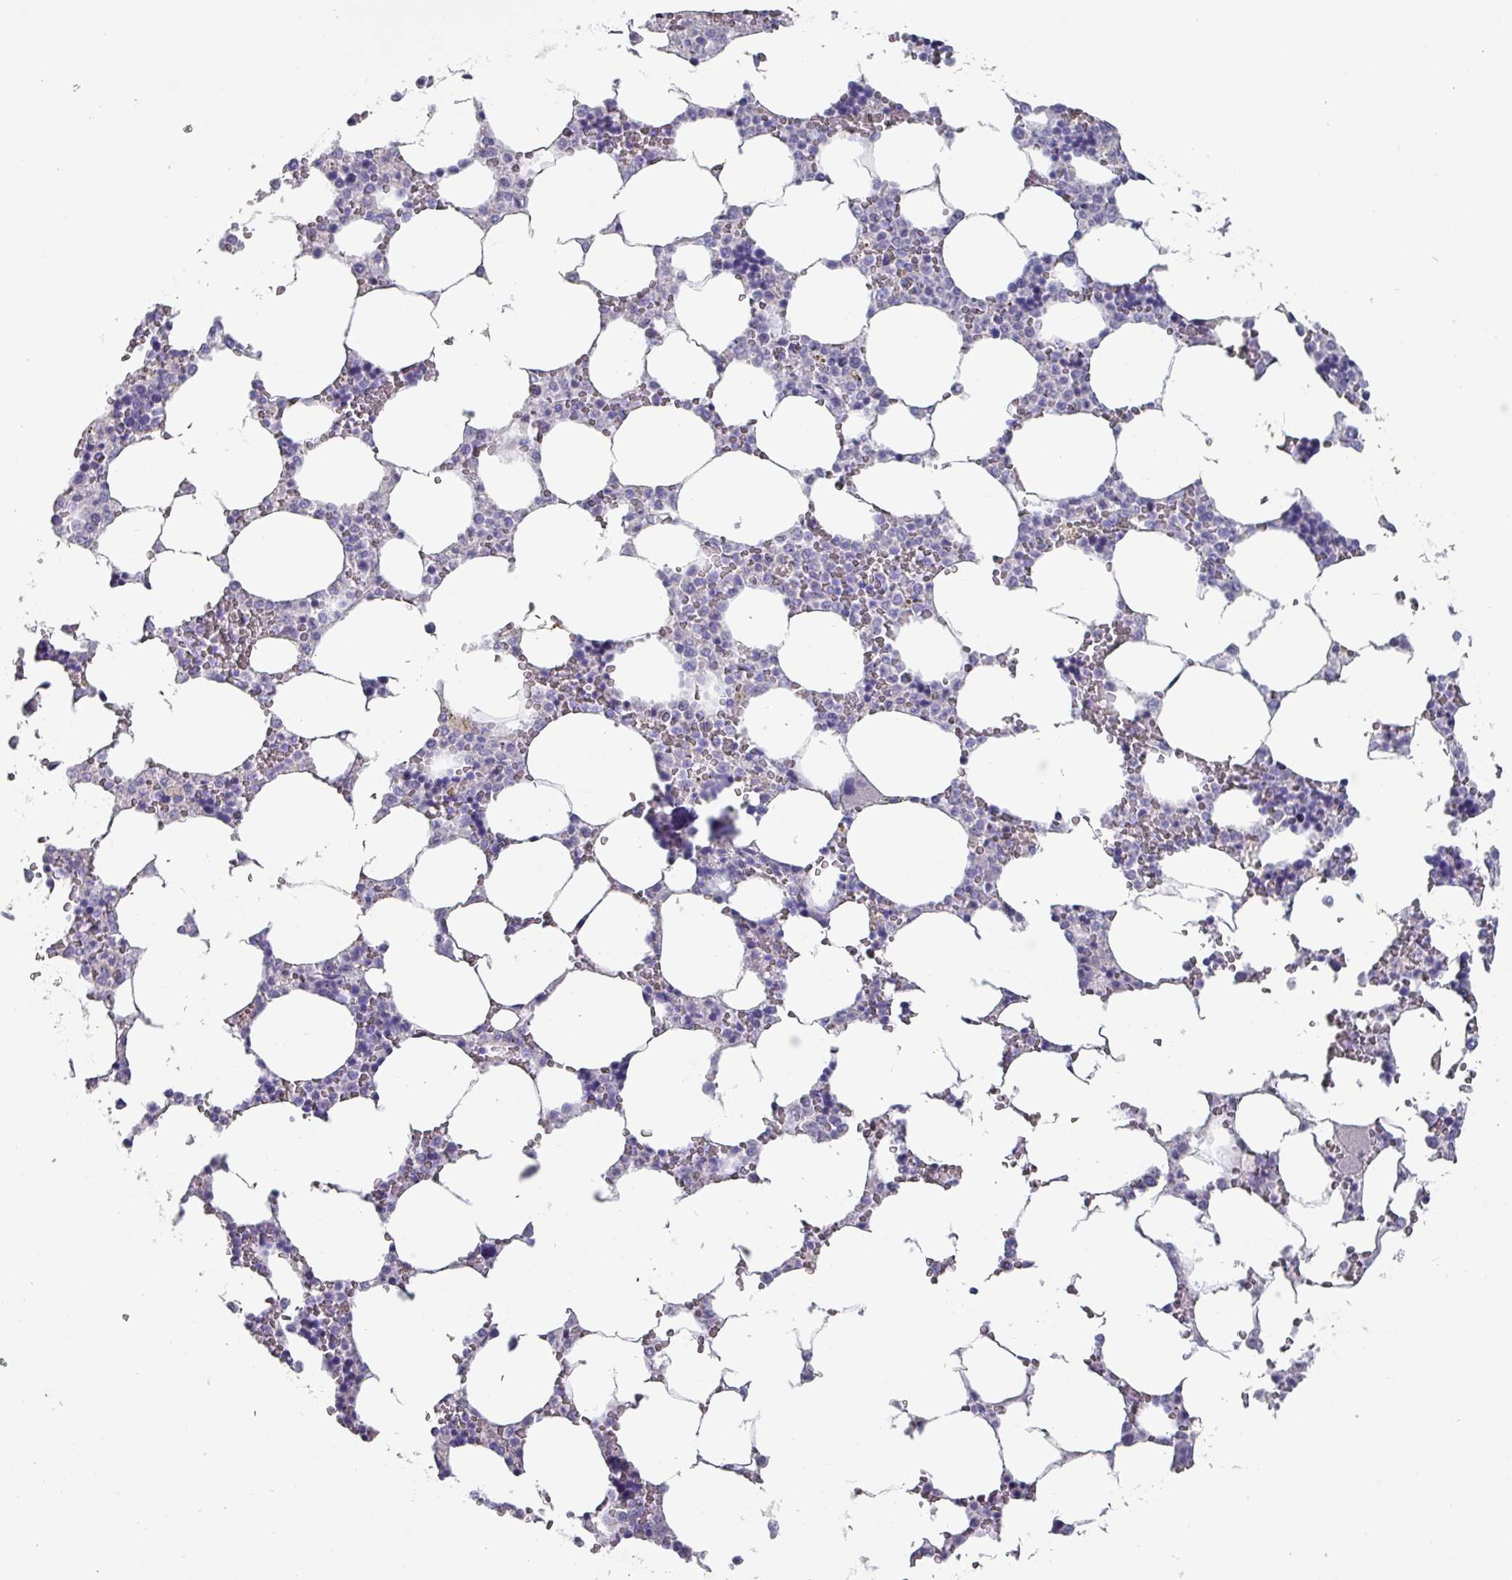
{"staining": {"intensity": "negative", "quantity": "none", "location": "none"}, "tissue": "bone marrow", "cell_type": "Hematopoietic cells", "image_type": "normal", "snomed": [{"axis": "morphology", "description": "Normal tissue, NOS"}, {"axis": "topography", "description": "Bone marrow"}], "caption": "Immunohistochemistry (IHC) of benign human bone marrow displays no positivity in hematopoietic cells.", "gene": "INS", "patient": {"sex": "male", "age": 64}}